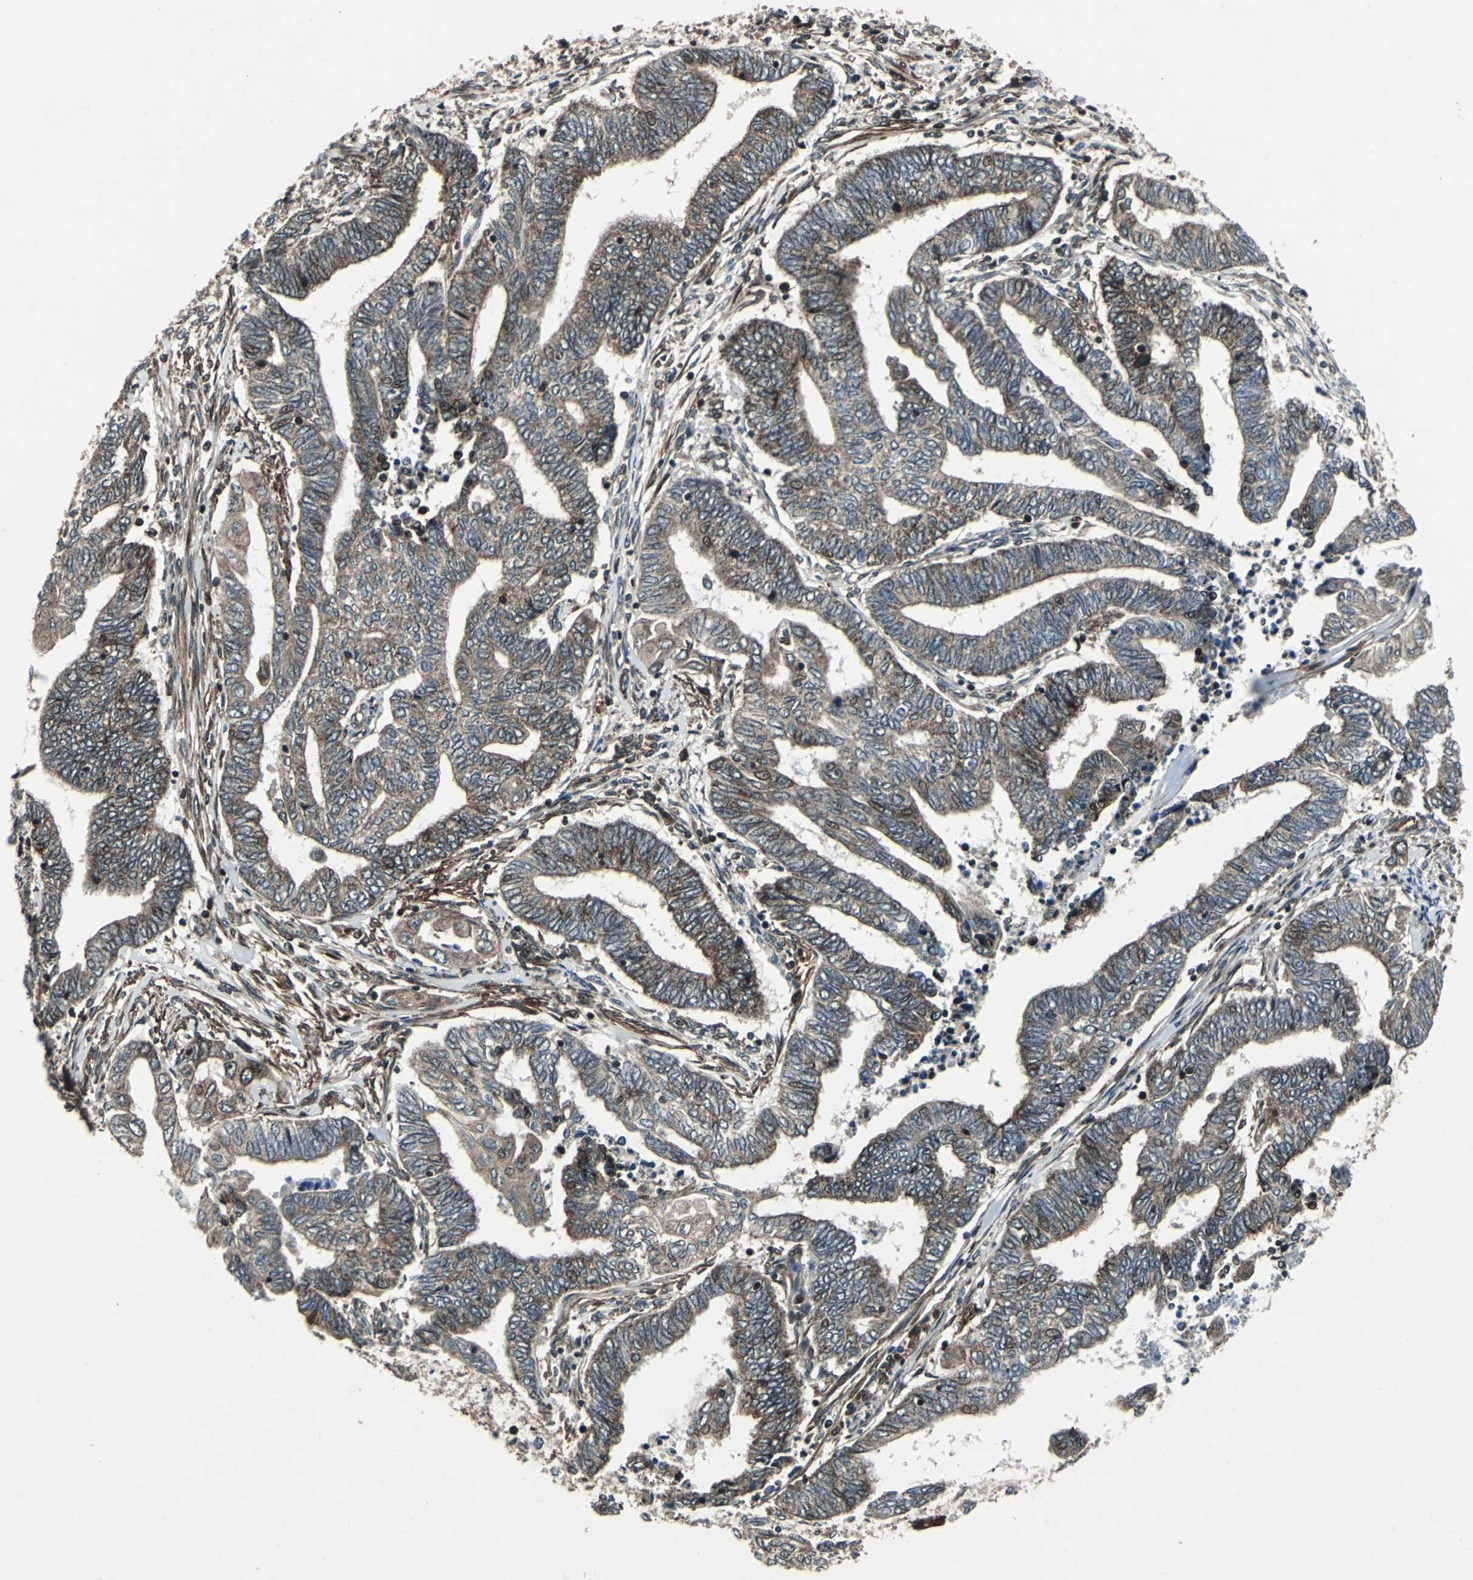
{"staining": {"intensity": "moderate", "quantity": ">75%", "location": "cytoplasmic/membranous"}, "tissue": "endometrial cancer", "cell_type": "Tumor cells", "image_type": "cancer", "snomed": [{"axis": "morphology", "description": "Adenocarcinoma, NOS"}, {"axis": "topography", "description": "Uterus"}, {"axis": "topography", "description": "Endometrium"}], "caption": "Immunohistochemical staining of endometrial adenocarcinoma shows medium levels of moderate cytoplasmic/membranous expression in approximately >75% of tumor cells. The staining is performed using DAB brown chromogen to label protein expression. The nuclei are counter-stained blue using hematoxylin.", "gene": "AATF", "patient": {"sex": "female", "age": 70}}